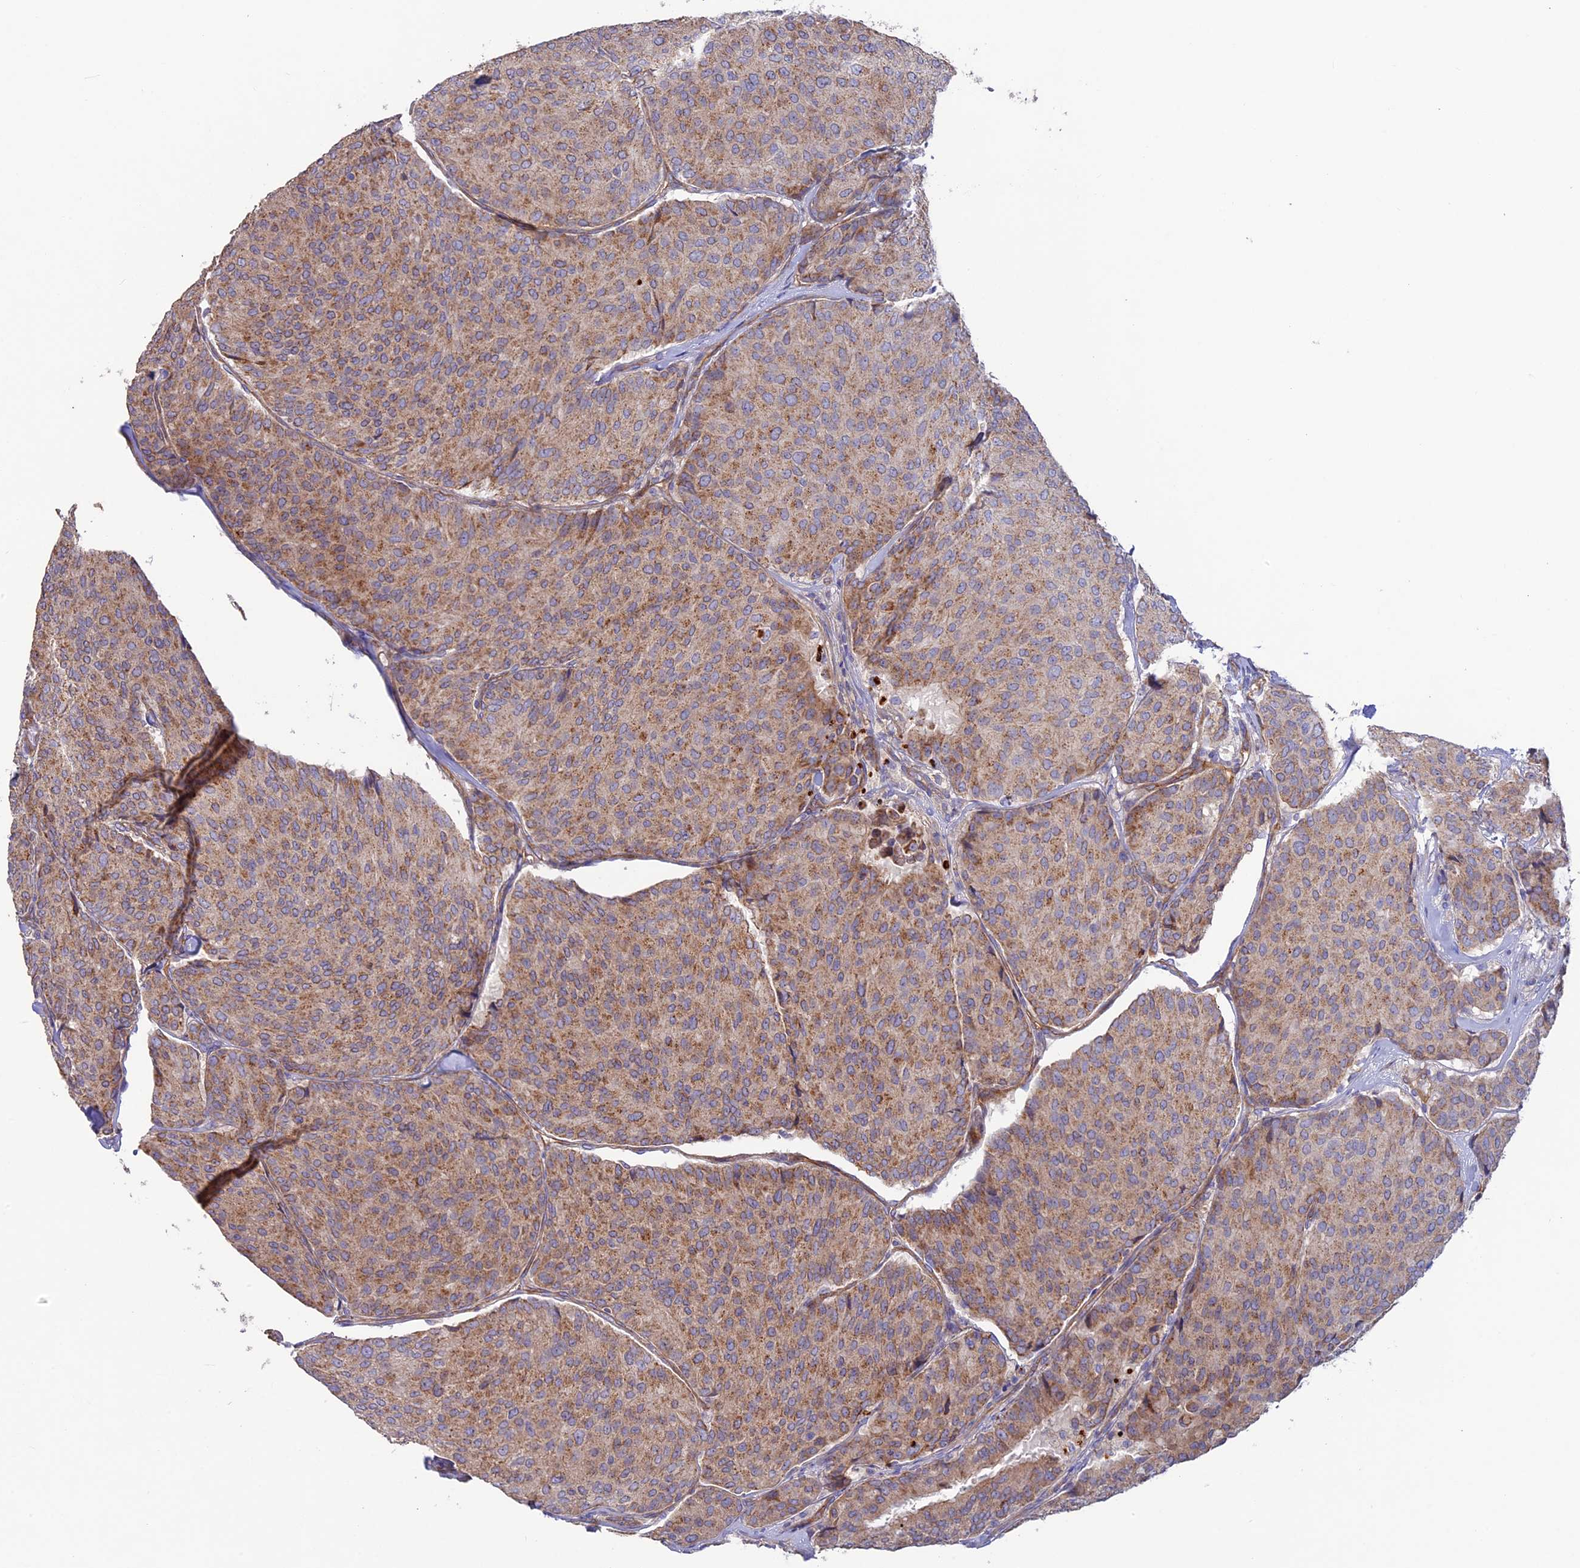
{"staining": {"intensity": "moderate", "quantity": ">75%", "location": "cytoplasmic/membranous"}, "tissue": "breast cancer", "cell_type": "Tumor cells", "image_type": "cancer", "snomed": [{"axis": "morphology", "description": "Duct carcinoma"}, {"axis": "topography", "description": "Breast"}], "caption": "Human breast cancer stained with a brown dye shows moderate cytoplasmic/membranous positive positivity in approximately >75% of tumor cells.", "gene": "DUS3L", "patient": {"sex": "female", "age": 75}}